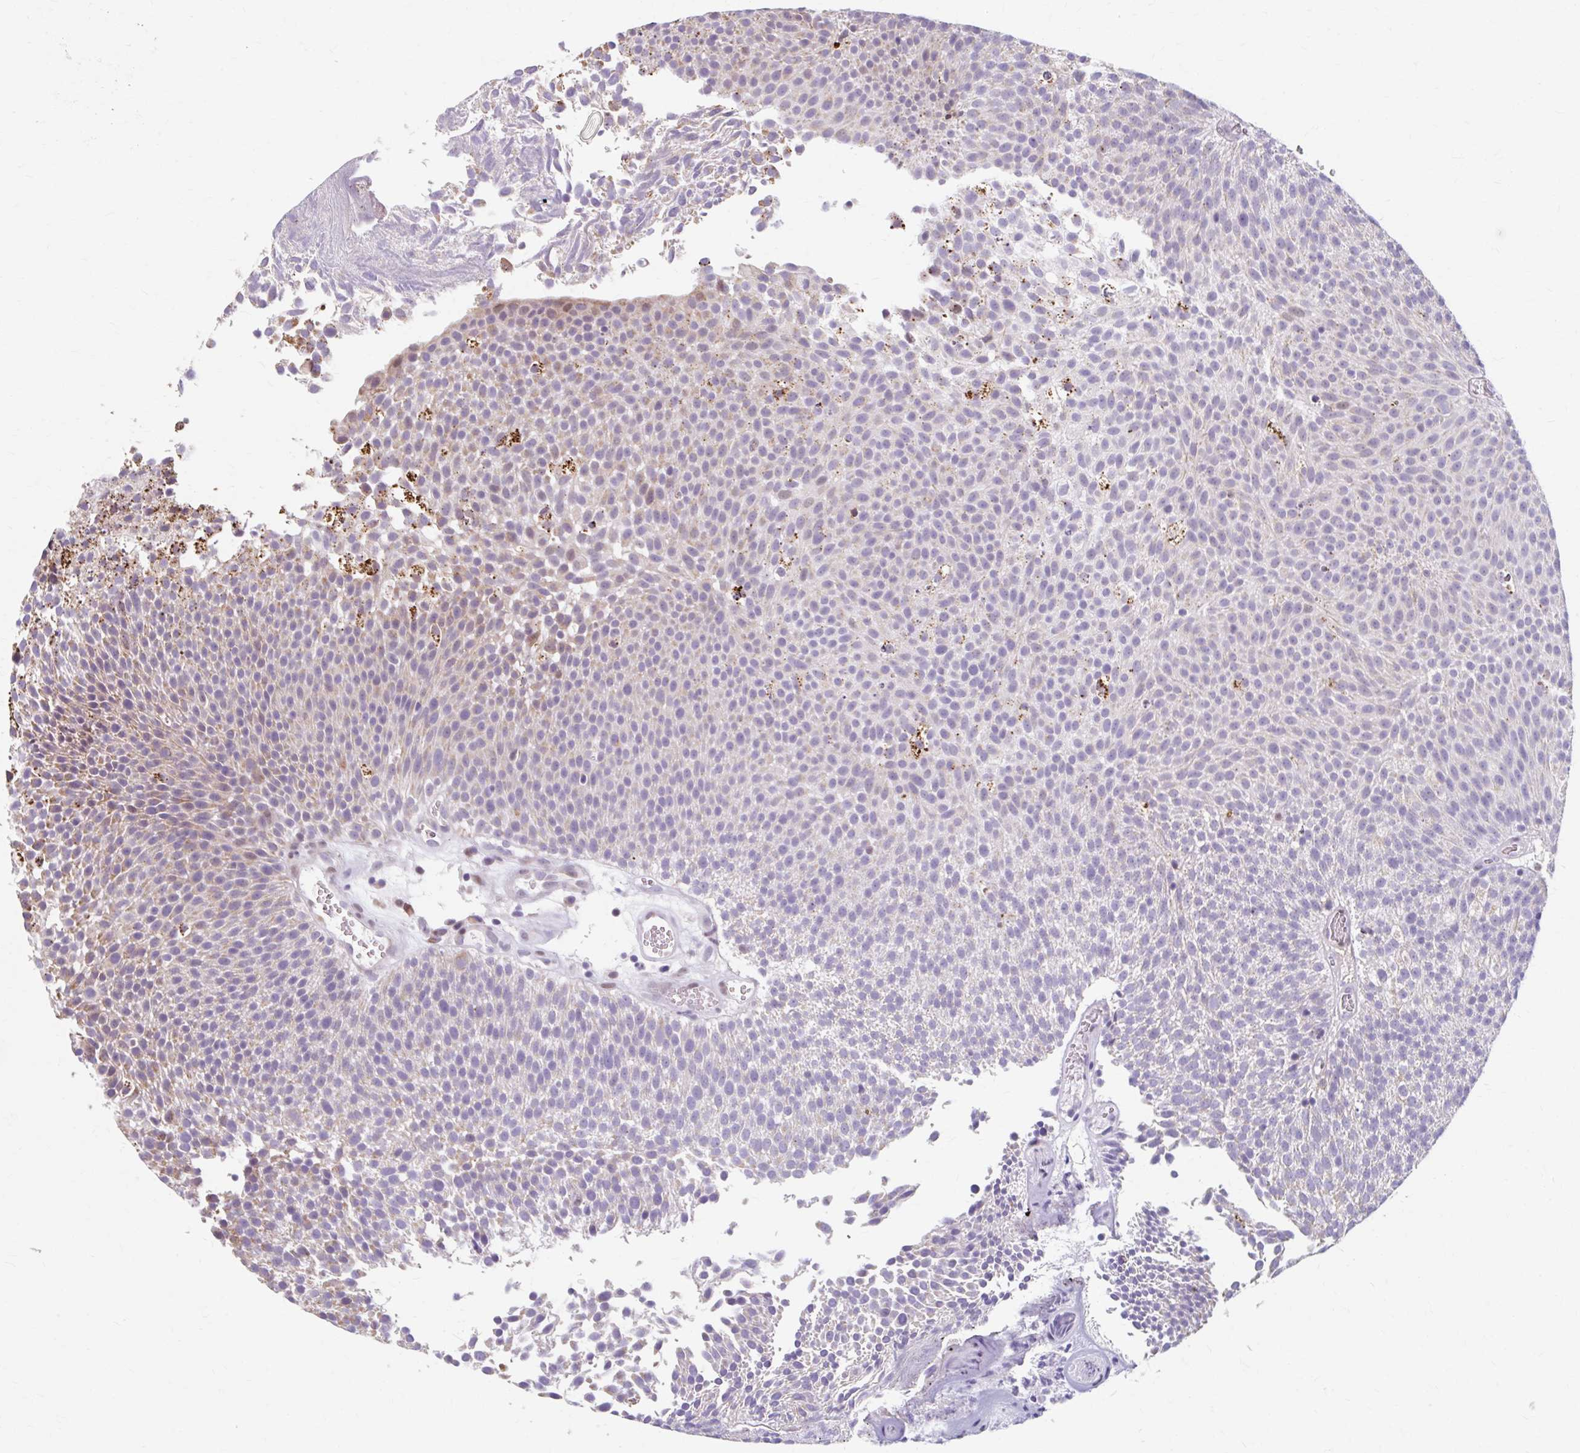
{"staining": {"intensity": "weak", "quantity": "<25%", "location": "cytoplasmic/membranous"}, "tissue": "urothelial cancer", "cell_type": "Tumor cells", "image_type": "cancer", "snomed": [{"axis": "morphology", "description": "Urothelial carcinoma, Low grade"}, {"axis": "topography", "description": "Urinary bladder"}], "caption": "A high-resolution histopathology image shows IHC staining of urothelial cancer, which demonstrates no significant expression in tumor cells.", "gene": "BEAN1", "patient": {"sex": "female", "age": 79}}